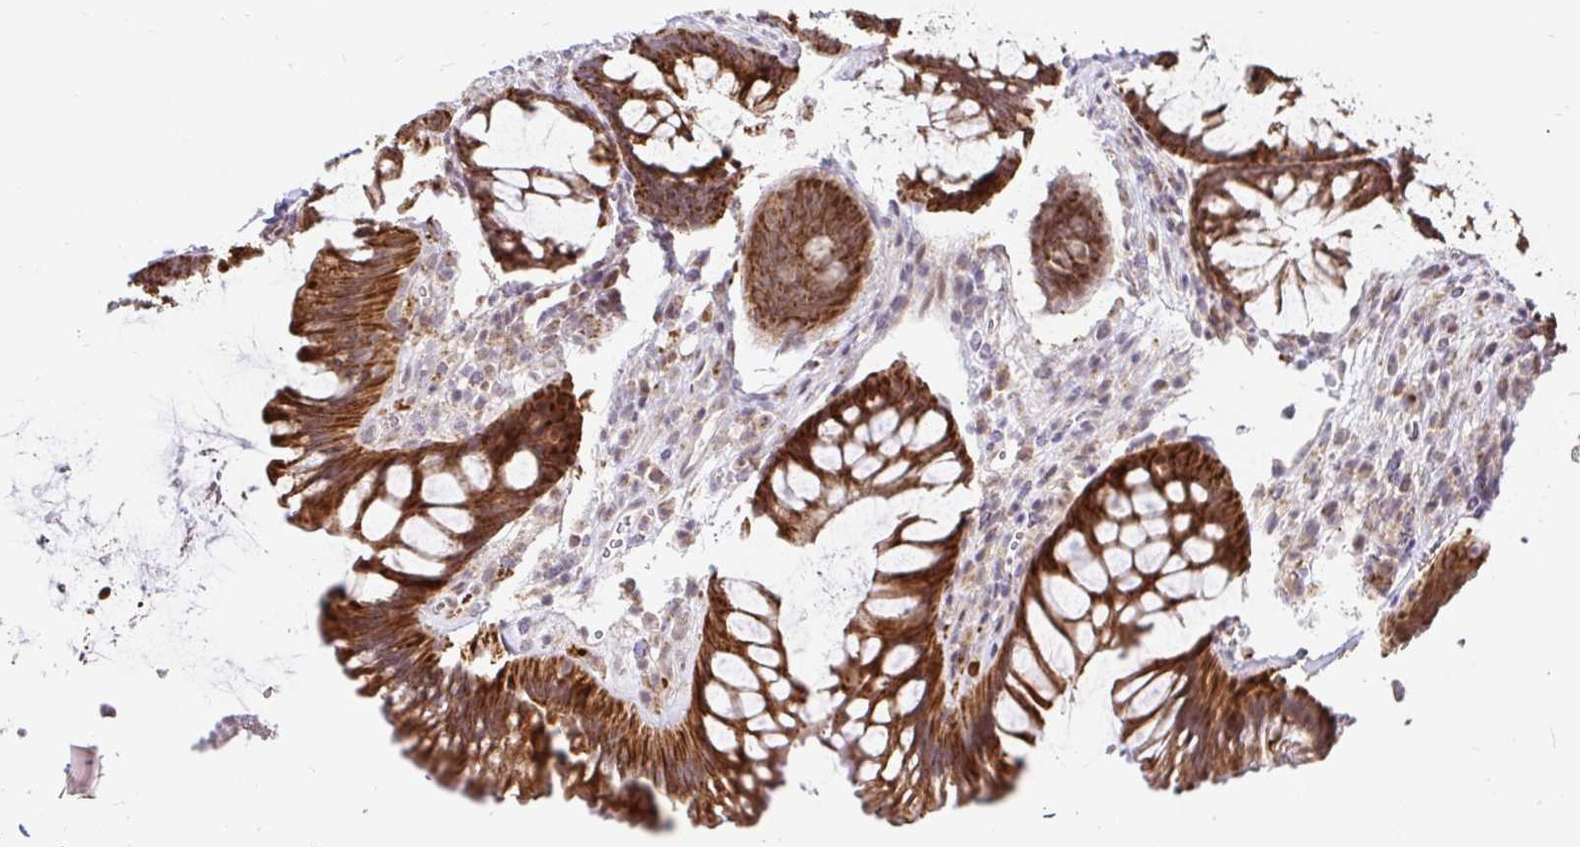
{"staining": {"intensity": "strong", "quantity": ">75%", "location": "cytoplasmic/membranous"}, "tissue": "rectum", "cell_type": "Glandular cells", "image_type": "normal", "snomed": [{"axis": "morphology", "description": "Normal tissue, NOS"}, {"axis": "topography", "description": "Rectum"}], "caption": "The immunohistochemical stain labels strong cytoplasmic/membranous positivity in glandular cells of normal rectum.", "gene": "TIMM50", "patient": {"sex": "male", "age": 53}}